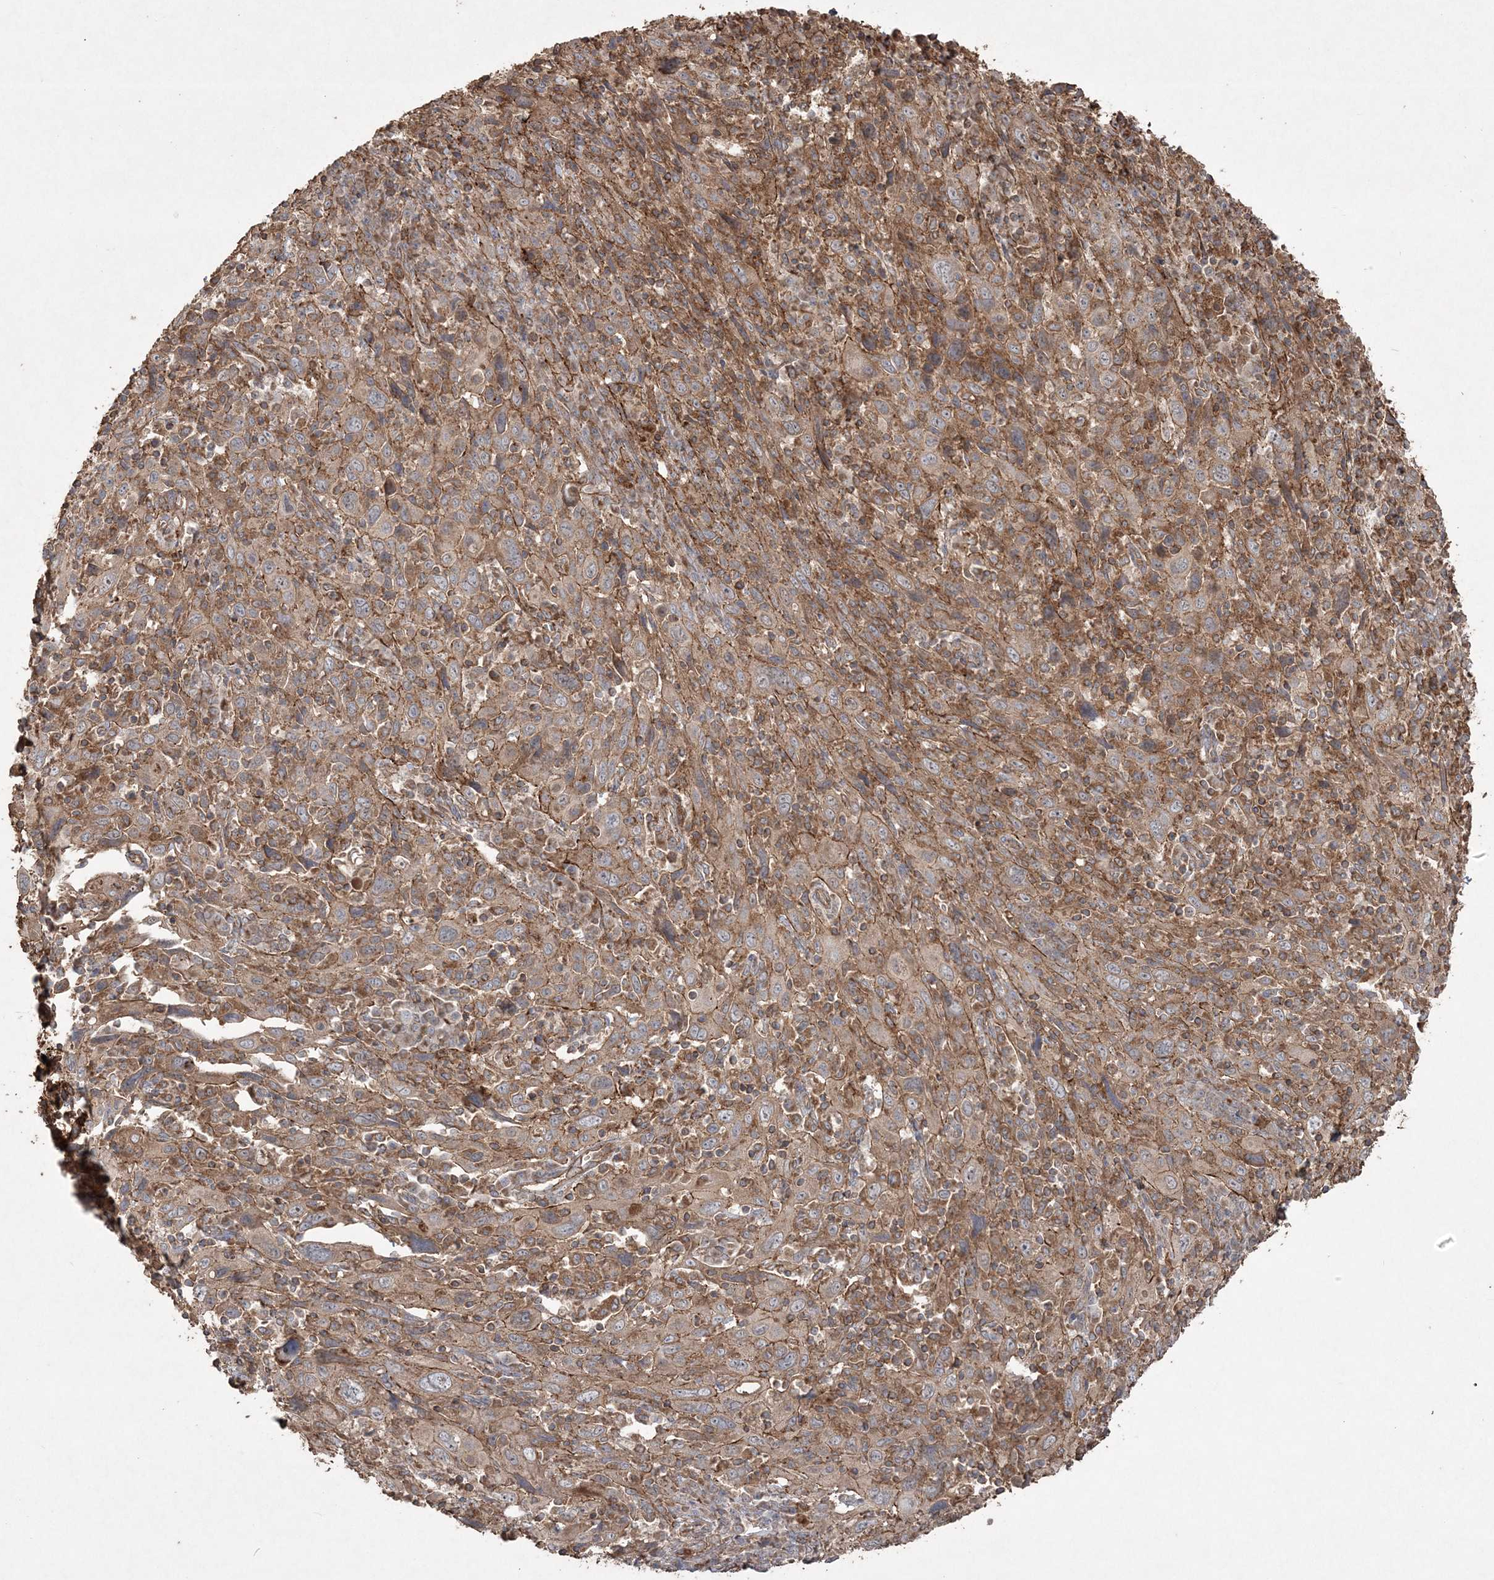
{"staining": {"intensity": "moderate", "quantity": ">75%", "location": "cytoplasmic/membranous"}, "tissue": "cervical cancer", "cell_type": "Tumor cells", "image_type": "cancer", "snomed": [{"axis": "morphology", "description": "Squamous cell carcinoma, NOS"}, {"axis": "topography", "description": "Cervix"}], "caption": "The image demonstrates staining of cervical cancer (squamous cell carcinoma), revealing moderate cytoplasmic/membranous protein expression (brown color) within tumor cells.", "gene": "TTC7A", "patient": {"sex": "female", "age": 46}}